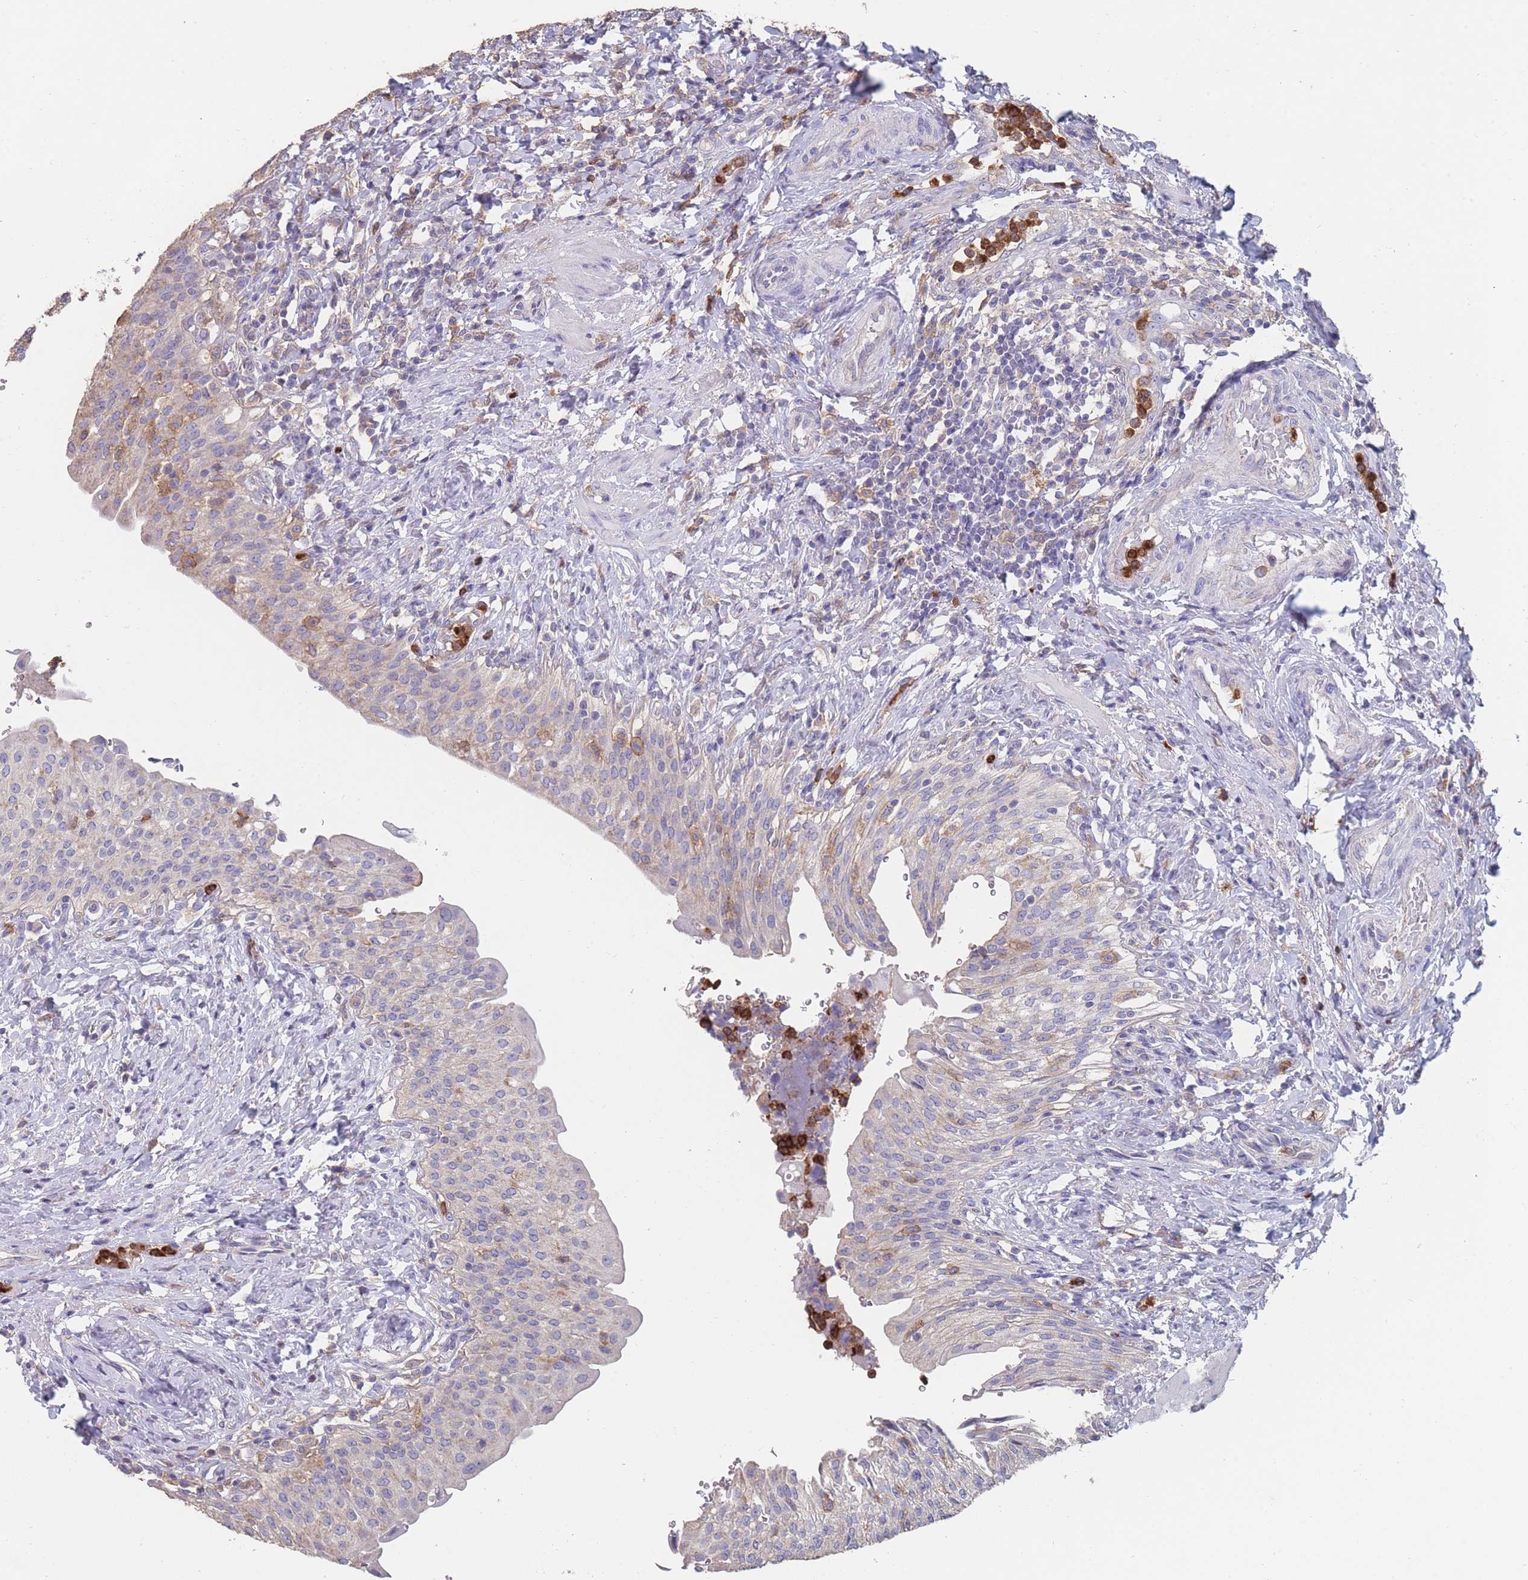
{"staining": {"intensity": "weak", "quantity": "<25%", "location": "cytoplasmic/membranous"}, "tissue": "urinary bladder", "cell_type": "Urothelial cells", "image_type": "normal", "snomed": [{"axis": "morphology", "description": "Normal tissue, NOS"}, {"axis": "morphology", "description": "Inflammation, NOS"}, {"axis": "topography", "description": "Urinary bladder"}], "caption": "IHC of unremarkable urinary bladder displays no expression in urothelial cells.", "gene": "CLEC12A", "patient": {"sex": "male", "age": 64}}